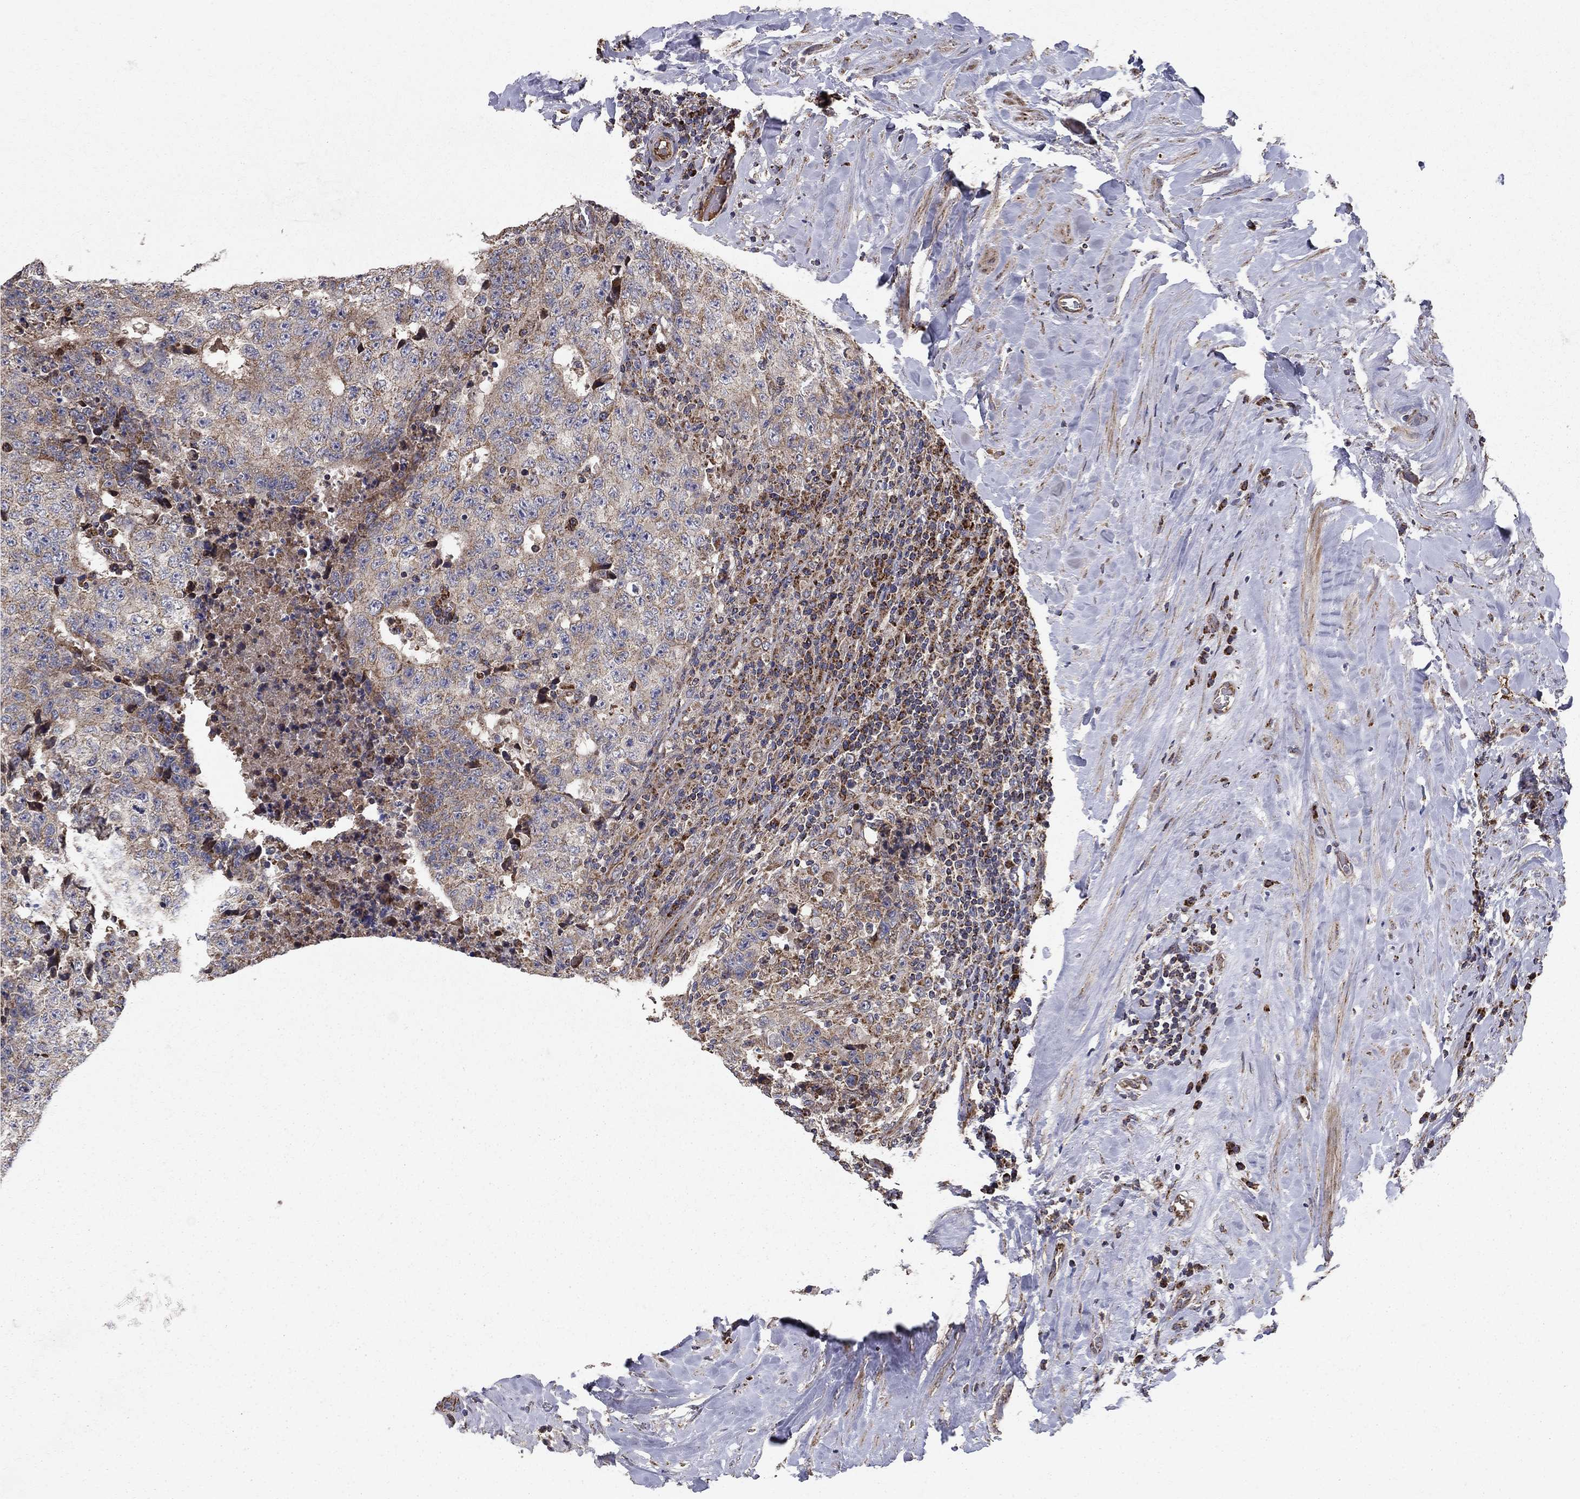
{"staining": {"intensity": "moderate", "quantity": "<25%", "location": "cytoplasmic/membranous"}, "tissue": "testis cancer", "cell_type": "Tumor cells", "image_type": "cancer", "snomed": [{"axis": "morphology", "description": "Necrosis, NOS"}, {"axis": "morphology", "description": "Carcinoma, Embryonal, NOS"}, {"axis": "topography", "description": "Testis"}], "caption": "IHC staining of embryonal carcinoma (testis), which exhibits low levels of moderate cytoplasmic/membranous positivity in approximately <25% of tumor cells indicating moderate cytoplasmic/membranous protein expression. The staining was performed using DAB (brown) for protein detection and nuclei were counterstained in hematoxylin (blue).", "gene": "NDUFS8", "patient": {"sex": "male", "age": 19}}